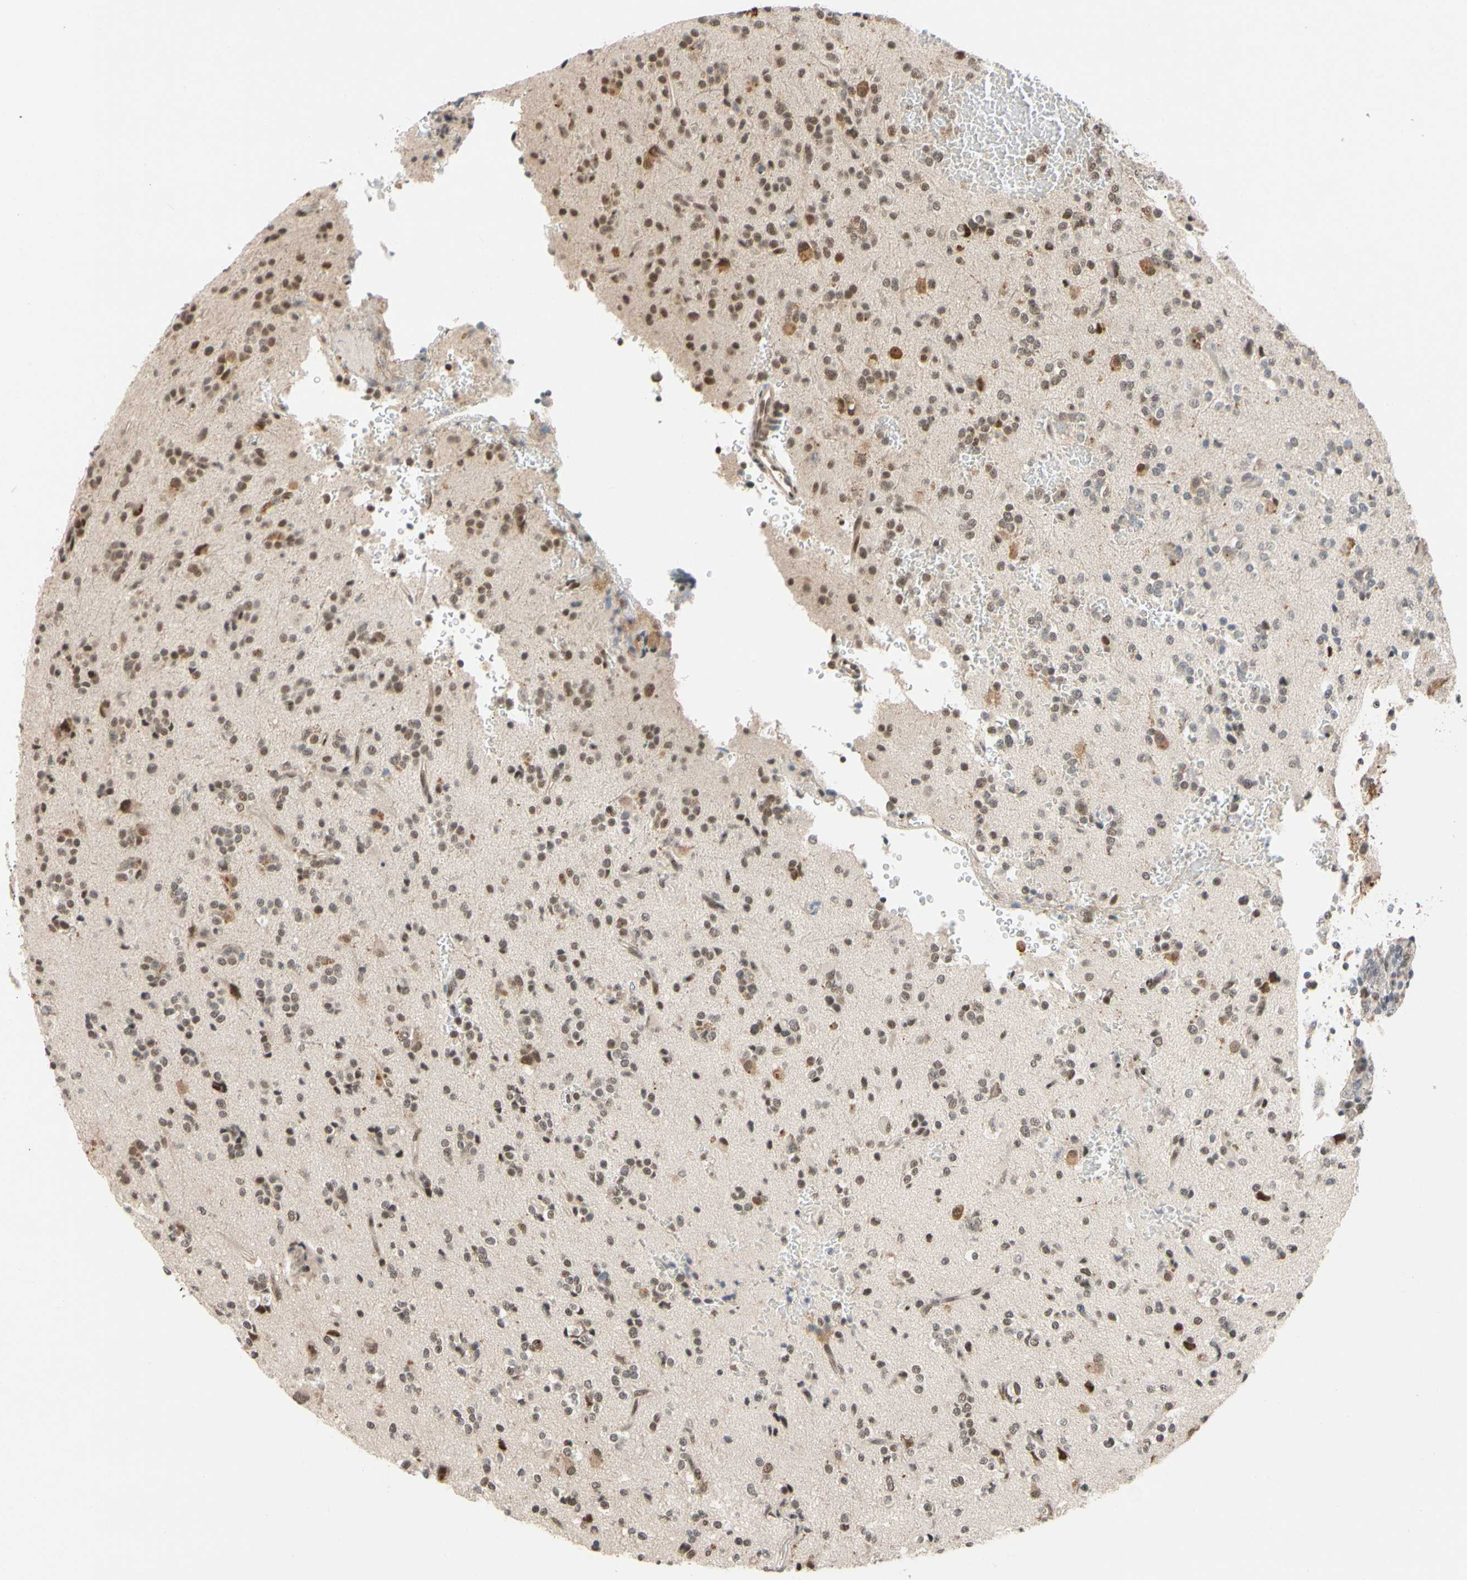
{"staining": {"intensity": "weak", "quantity": ">75%", "location": "nuclear"}, "tissue": "glioma", "cell_type": "Tumor cells", "image_type": "cancer", "snomed": [{"axis": "morphology", "description": "Glioma, malignant, High grade"}, {"axis": "topography", "description": "Brain"}], "caption": "Glioma stained for a protein exhibits weak nuclear positivity in tumor cells.", "gene": "TAF4", "patient": {"sex": "male", "age": 47}}